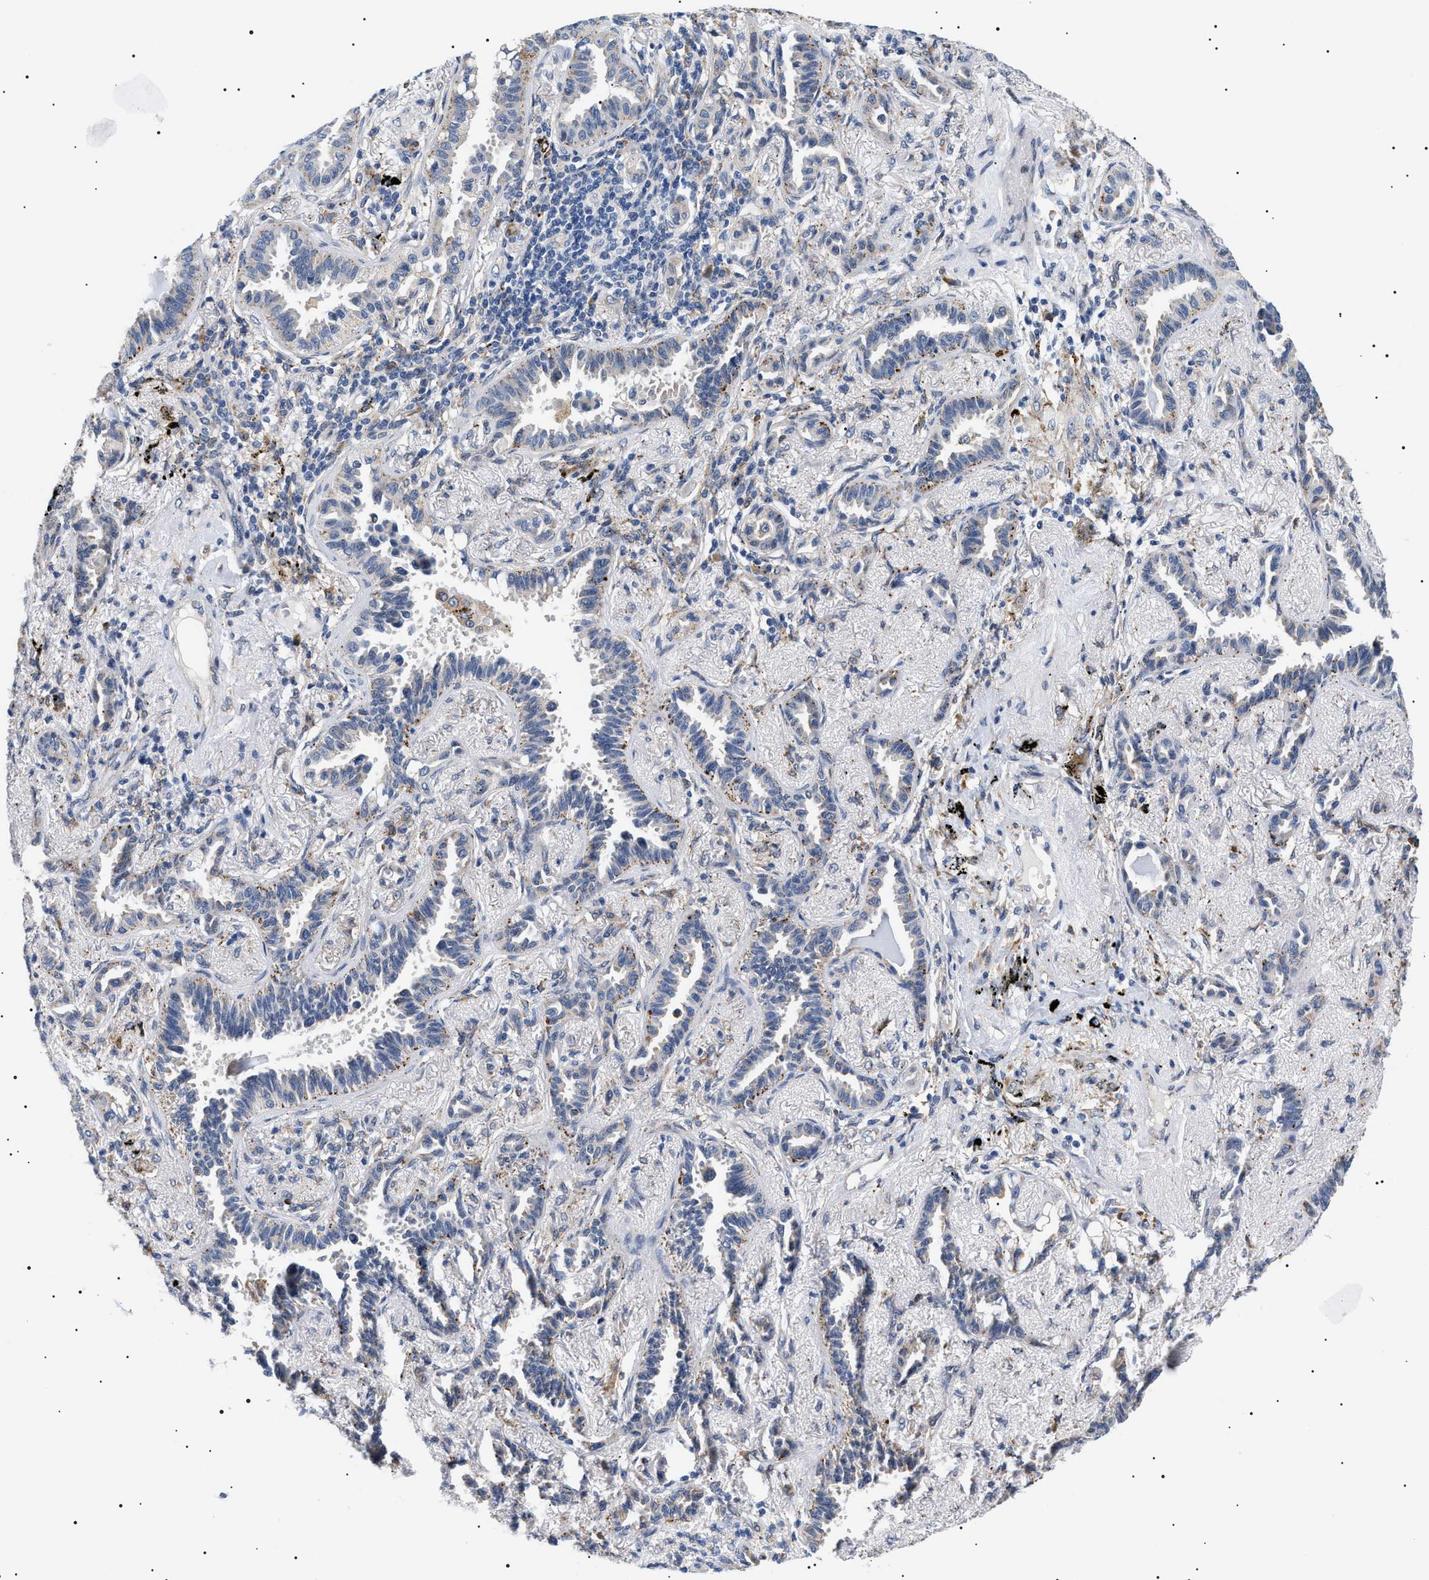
{"staining": {"intensity": "weak", "quantity": "<25%", "location": "cytoplasmic/membranous"}, "tissue": "lung cancer", "cell_type": "Tumor cells", "image_type": "cancer", "snomed": [{"axis": "morphology", "description": "Adenocarcinoma, NOS"}, {"axis": "topography", "description": "Lung"}], "caption": "Immunohistochemical staining of human adenocarcinoma (lung) demonstrates no significant staining in tumor cells. (Brightfield microscopy of DAB (3,3'-diaminobenzidine) immunohistochemistry at high magnification).", "gene": "HSD17B11", "patient": {"sex": "male", "age": 59}}